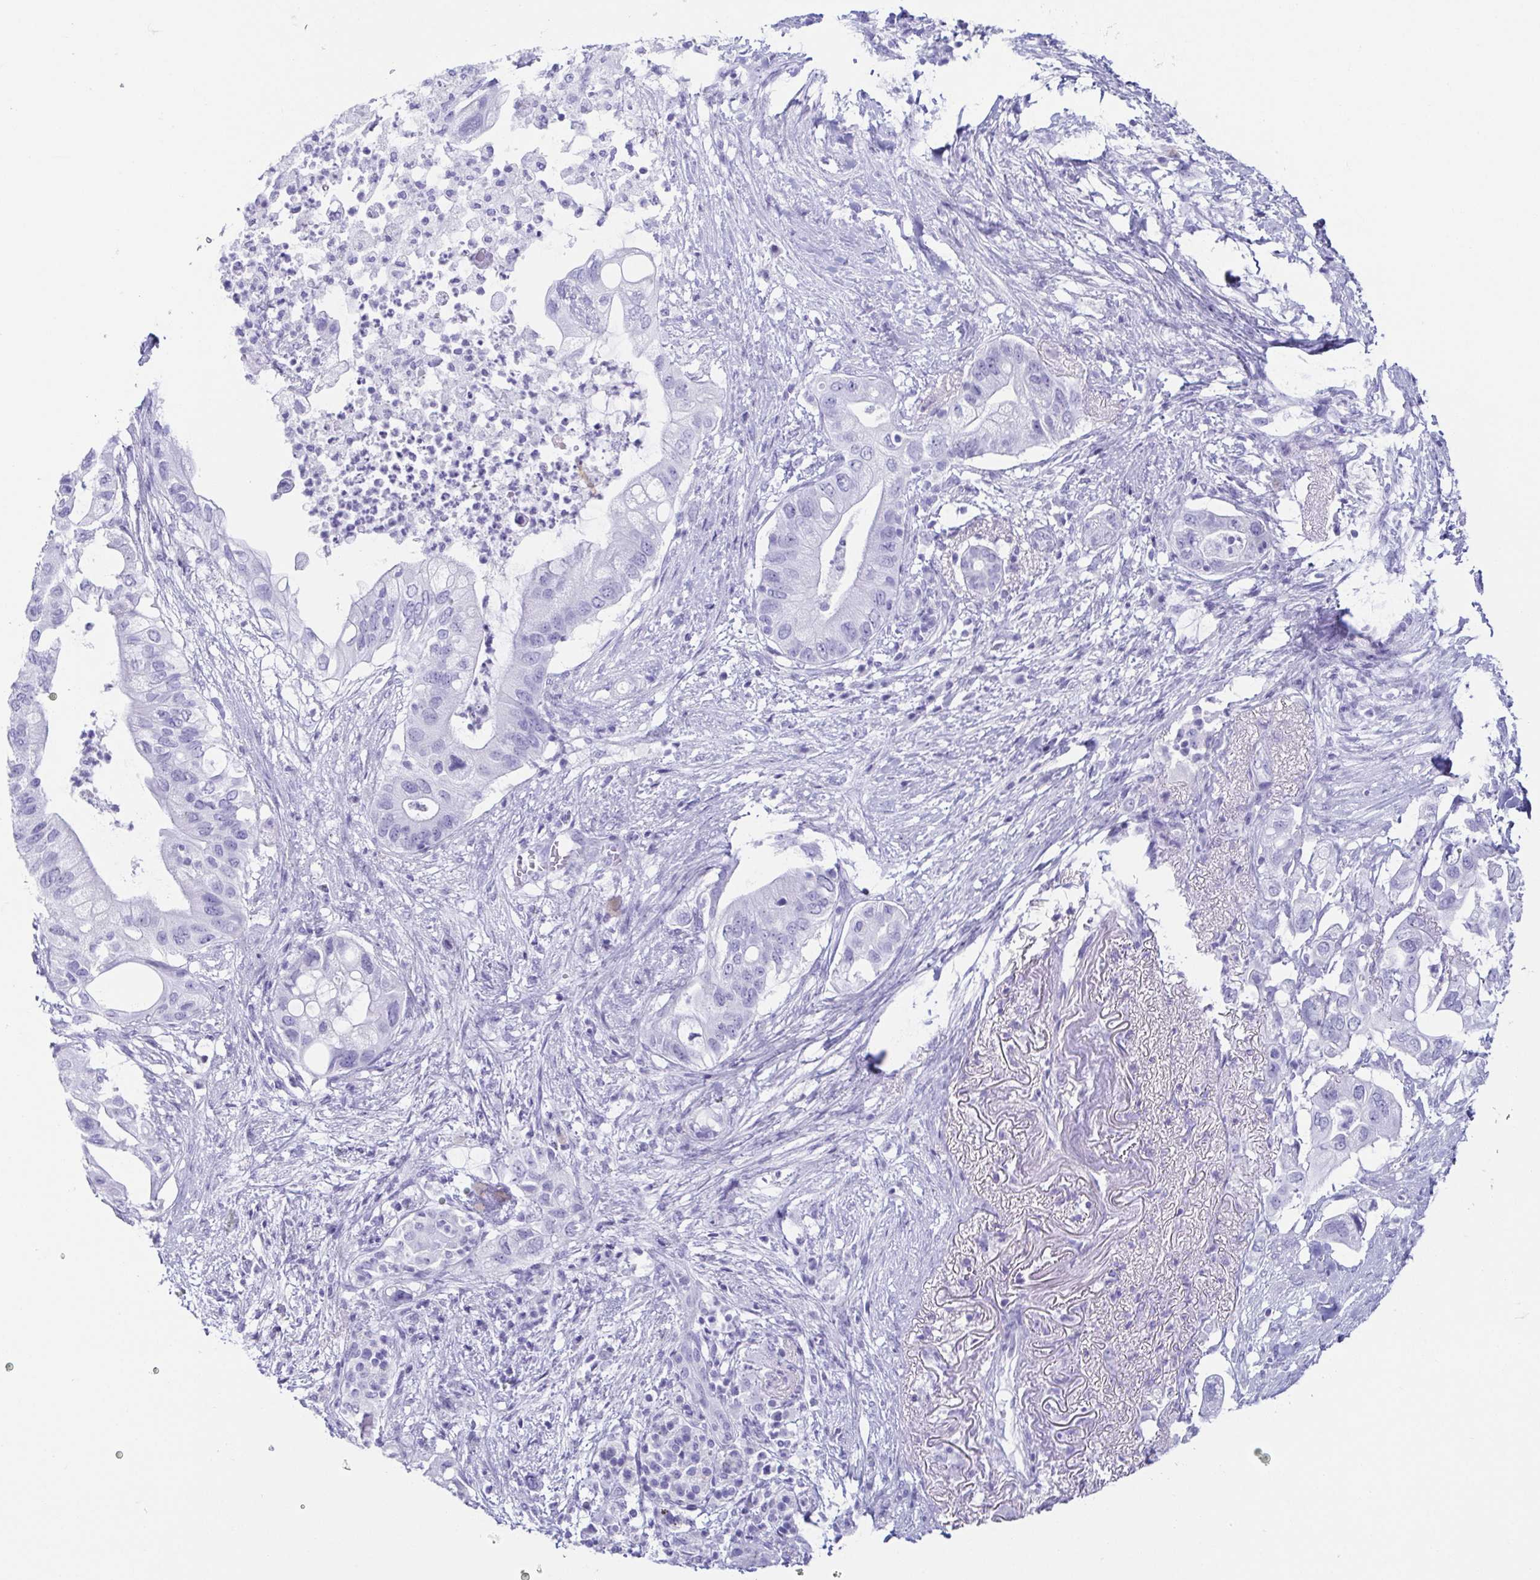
{"staining": {"intensity": "negative", "quantity": "none", "location": "none"}, "tissue": "pancreatic cancer", "cell_type": "Tumor cells", "image_type": "cancer", "snomed": [{"axis": "morphology", "description": "Adenocarcinoma, NOS"}, {"axis": "topography", "description": "Pancreas"}], "caption": "Adenocarcinoma (pancreatic) was stained to show a protein in brown. There is no significant expression in tumor cells.", "gene": "CD164L2", "patient": {"sex": "female", "age": 72}}